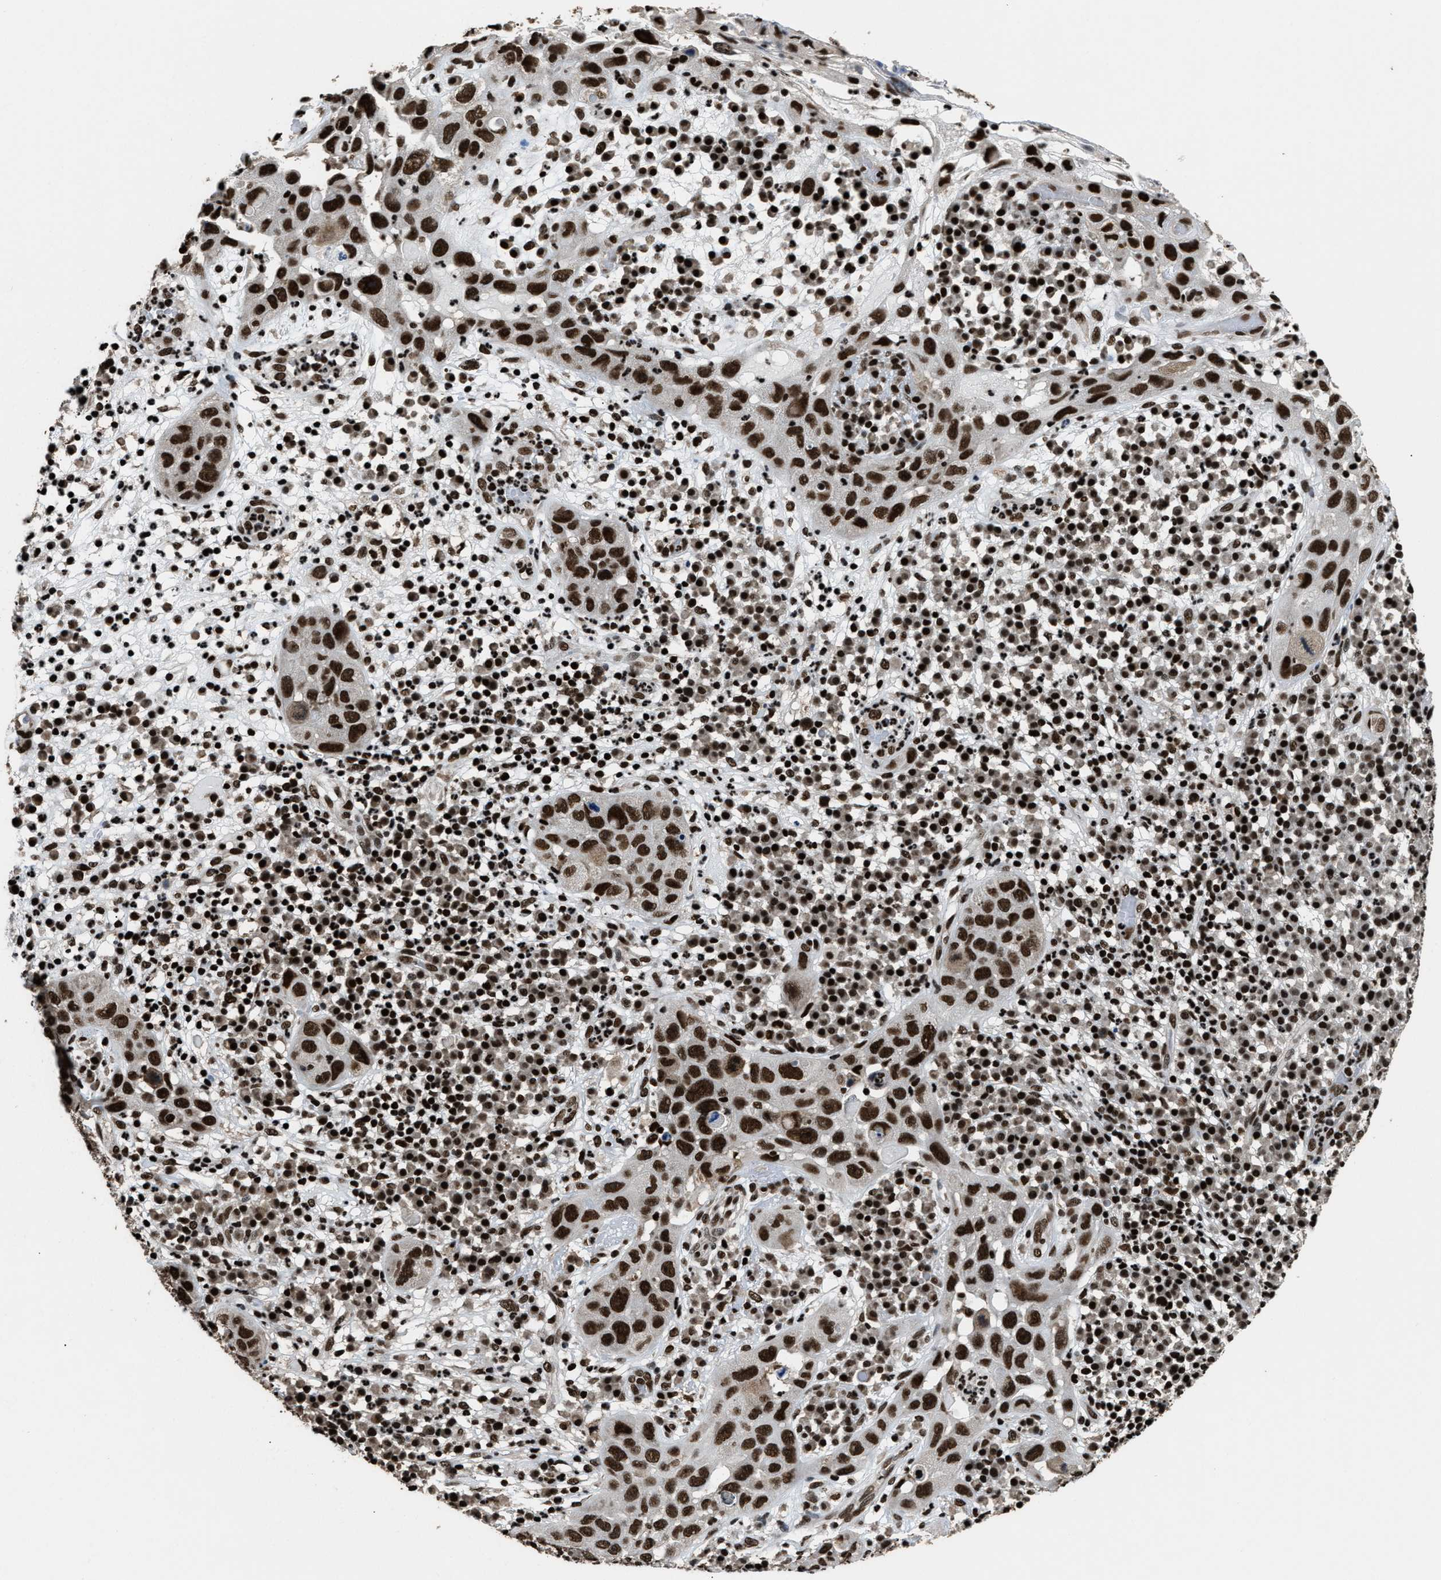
{"staining": {"intensity": "strong", "quantity": ">75%", "location": "nuclear"}, "tissue": "skin cancer", "cell_type": "Tumor cells", "image_type": "cancer", "snomed": [{"axis": "morphology", "description": "Squamous cell carcinoma in situ, NOS"}, {"axis": "morphology", "description": "Squamous cell carcinoma, NOS"}, {"axis": "topography", "description": "Skin"}], "caption": "Tumor cells exhibit strong nuclear positivity in about >75% of cells in skin cancer.", "gene": "RAD21", "patient": {"sex": "male", "age": 93}}